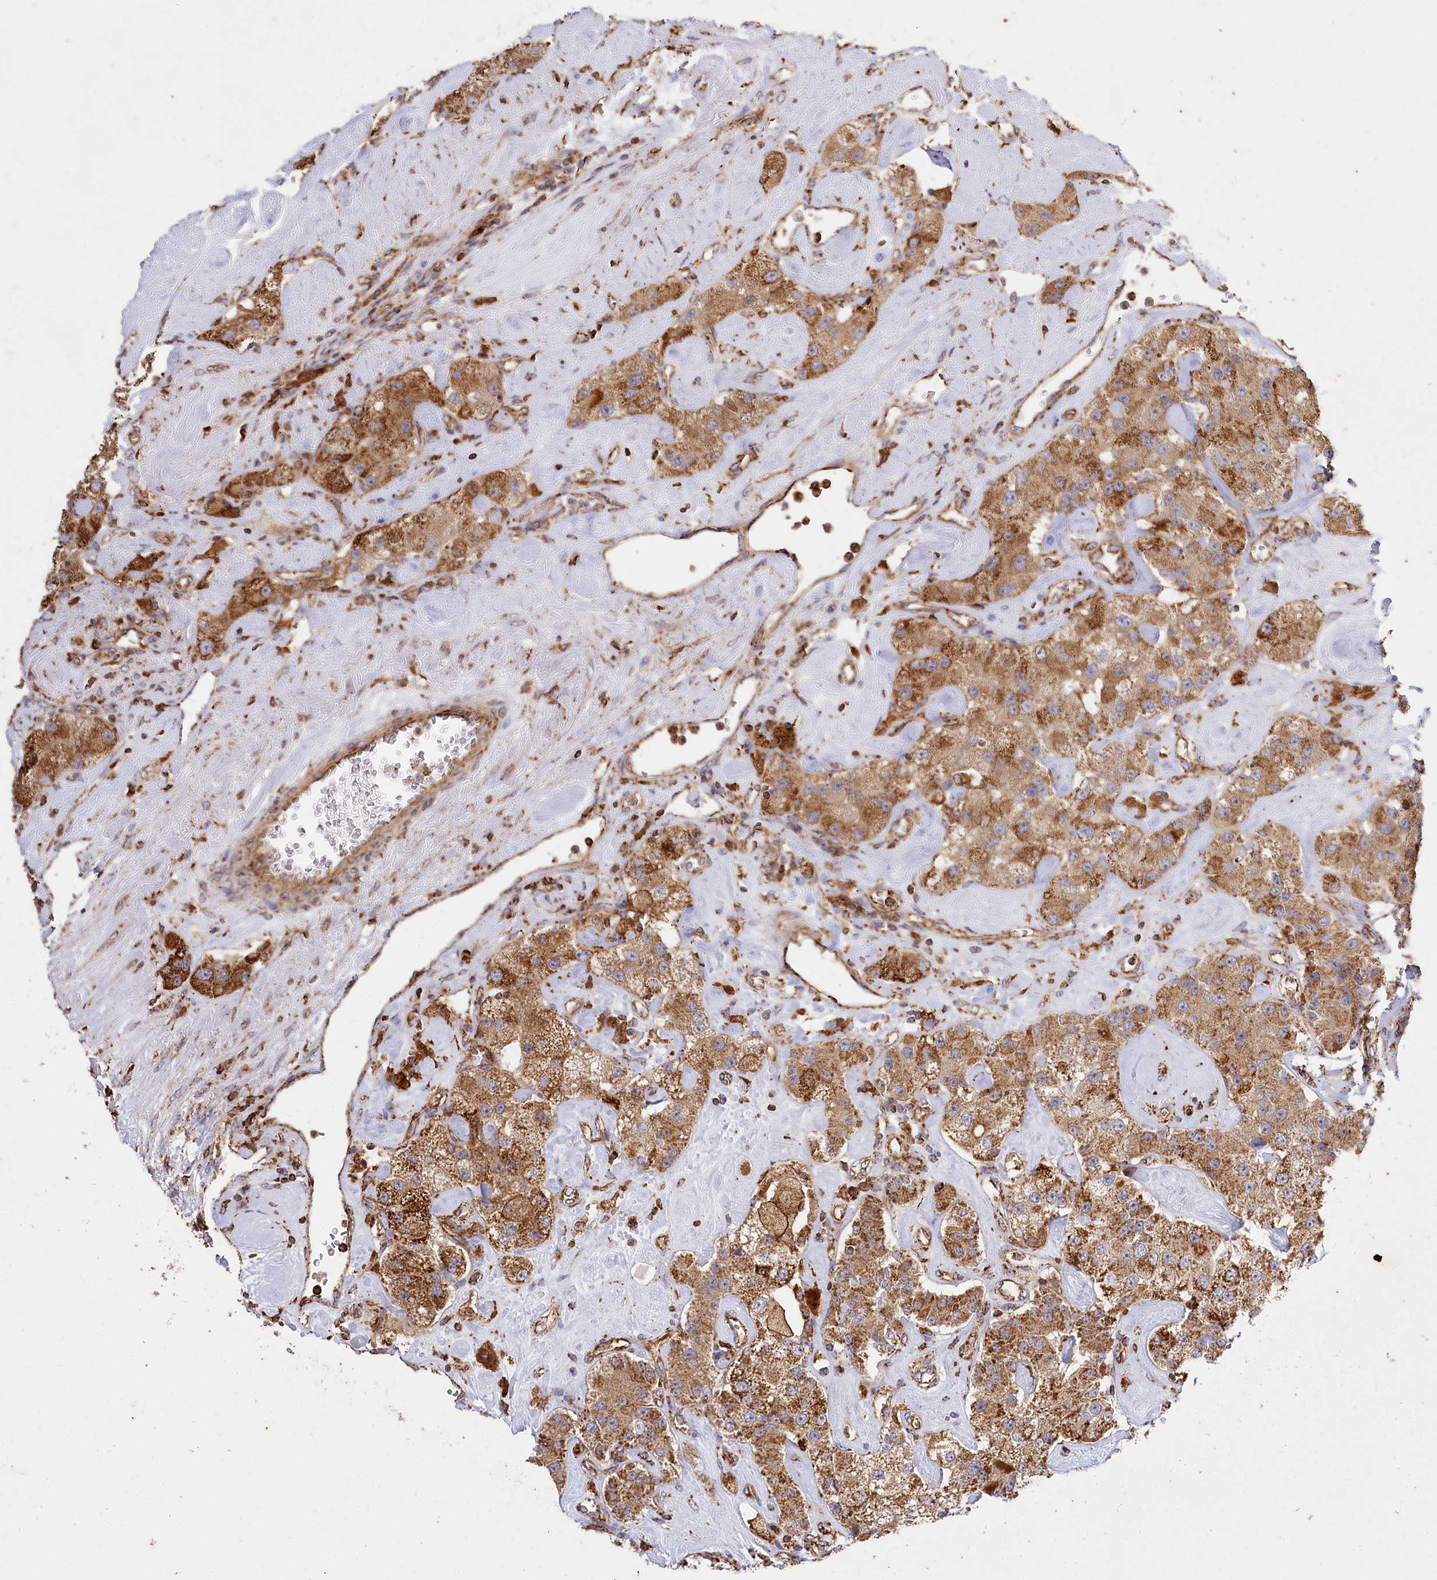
{"staining": {"intensity": "strong", "quantity": ">75%", "location": "cytoplasmic/membranous"}, "tissue": "carcinoid", "cell_type": "Tumor cells", "image_type": "cancer", "snomed": [{"axis": "morphology", "description": "Carcinoid, malignant, NOS"}, {"axis": "topography", "description": "Pancreas"}], "caption": "Carcinoid stained for a protein shows strong cytoplasmic/membranous positivity in tumor cells.", "gene": "CARD19", "patient": {"sex": "male", "age": 41}}